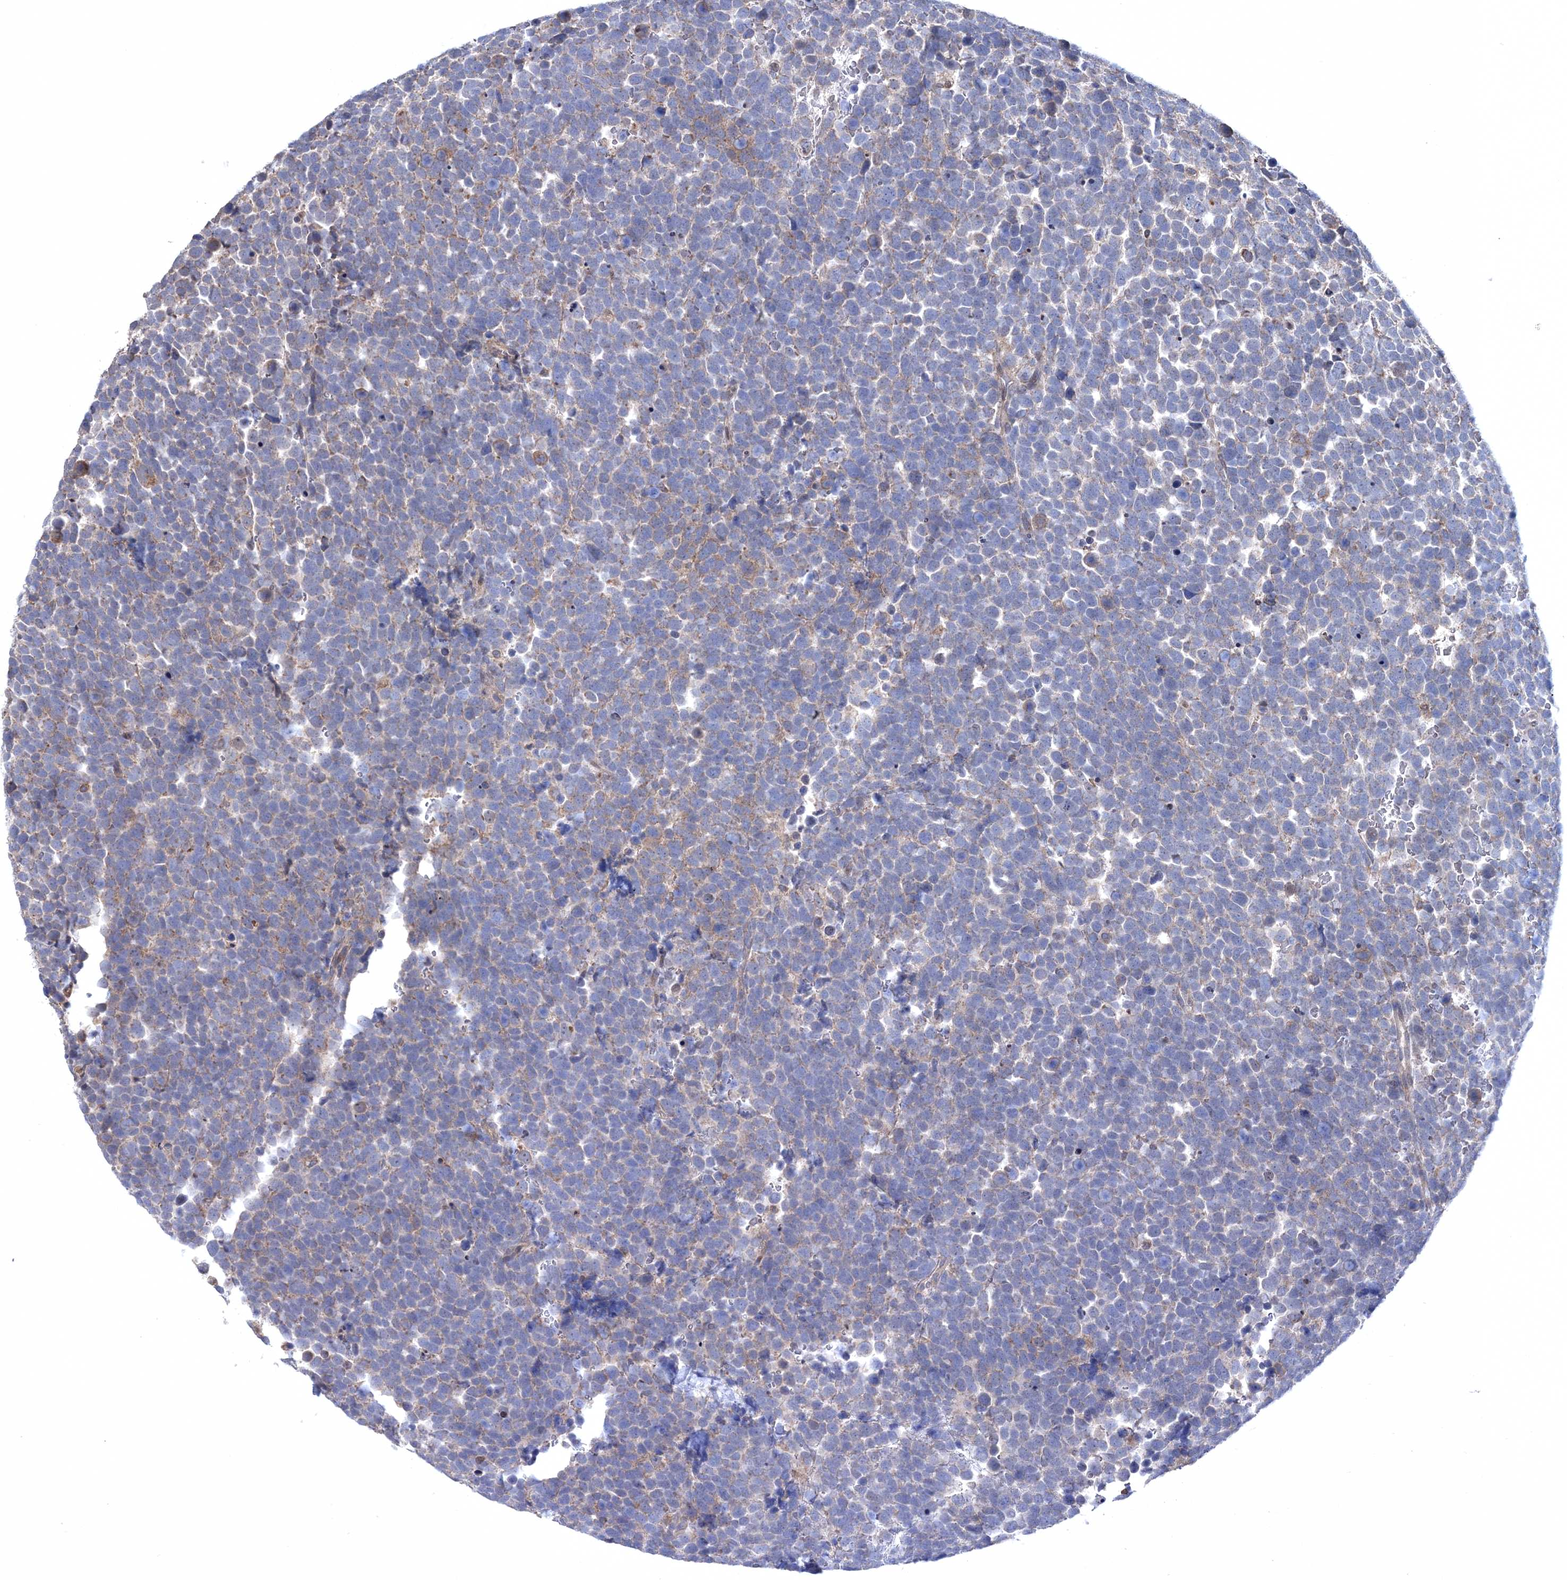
{"staining": {"intensity": "weak", "quantity": "<25%", "location": "cytoplasmic/membranous"}, "tissue": "urothelial cancer", "cell_type": "Tumor cells", "image_type": "cancer", "snomed": [{"axis": "morphology", "description": "Urothelial carcinoma, High grade"}, {"axis": "topography", "description": "Urinary bladder"}], "caption": "High power microscopy image of an IHC micrograph of high-grade urothelial carcinoma, revealing no significant positivity in tumor cells. The staining was performed using DAB (3,3'-diaminobenzidine) to visualize the protein expression in brown, while the nuclei were stained in blue with hematoxylin (Magnification: 20x).", "gene": "PPP2R2B", "patient": {"sex": "female", "age": 82}}